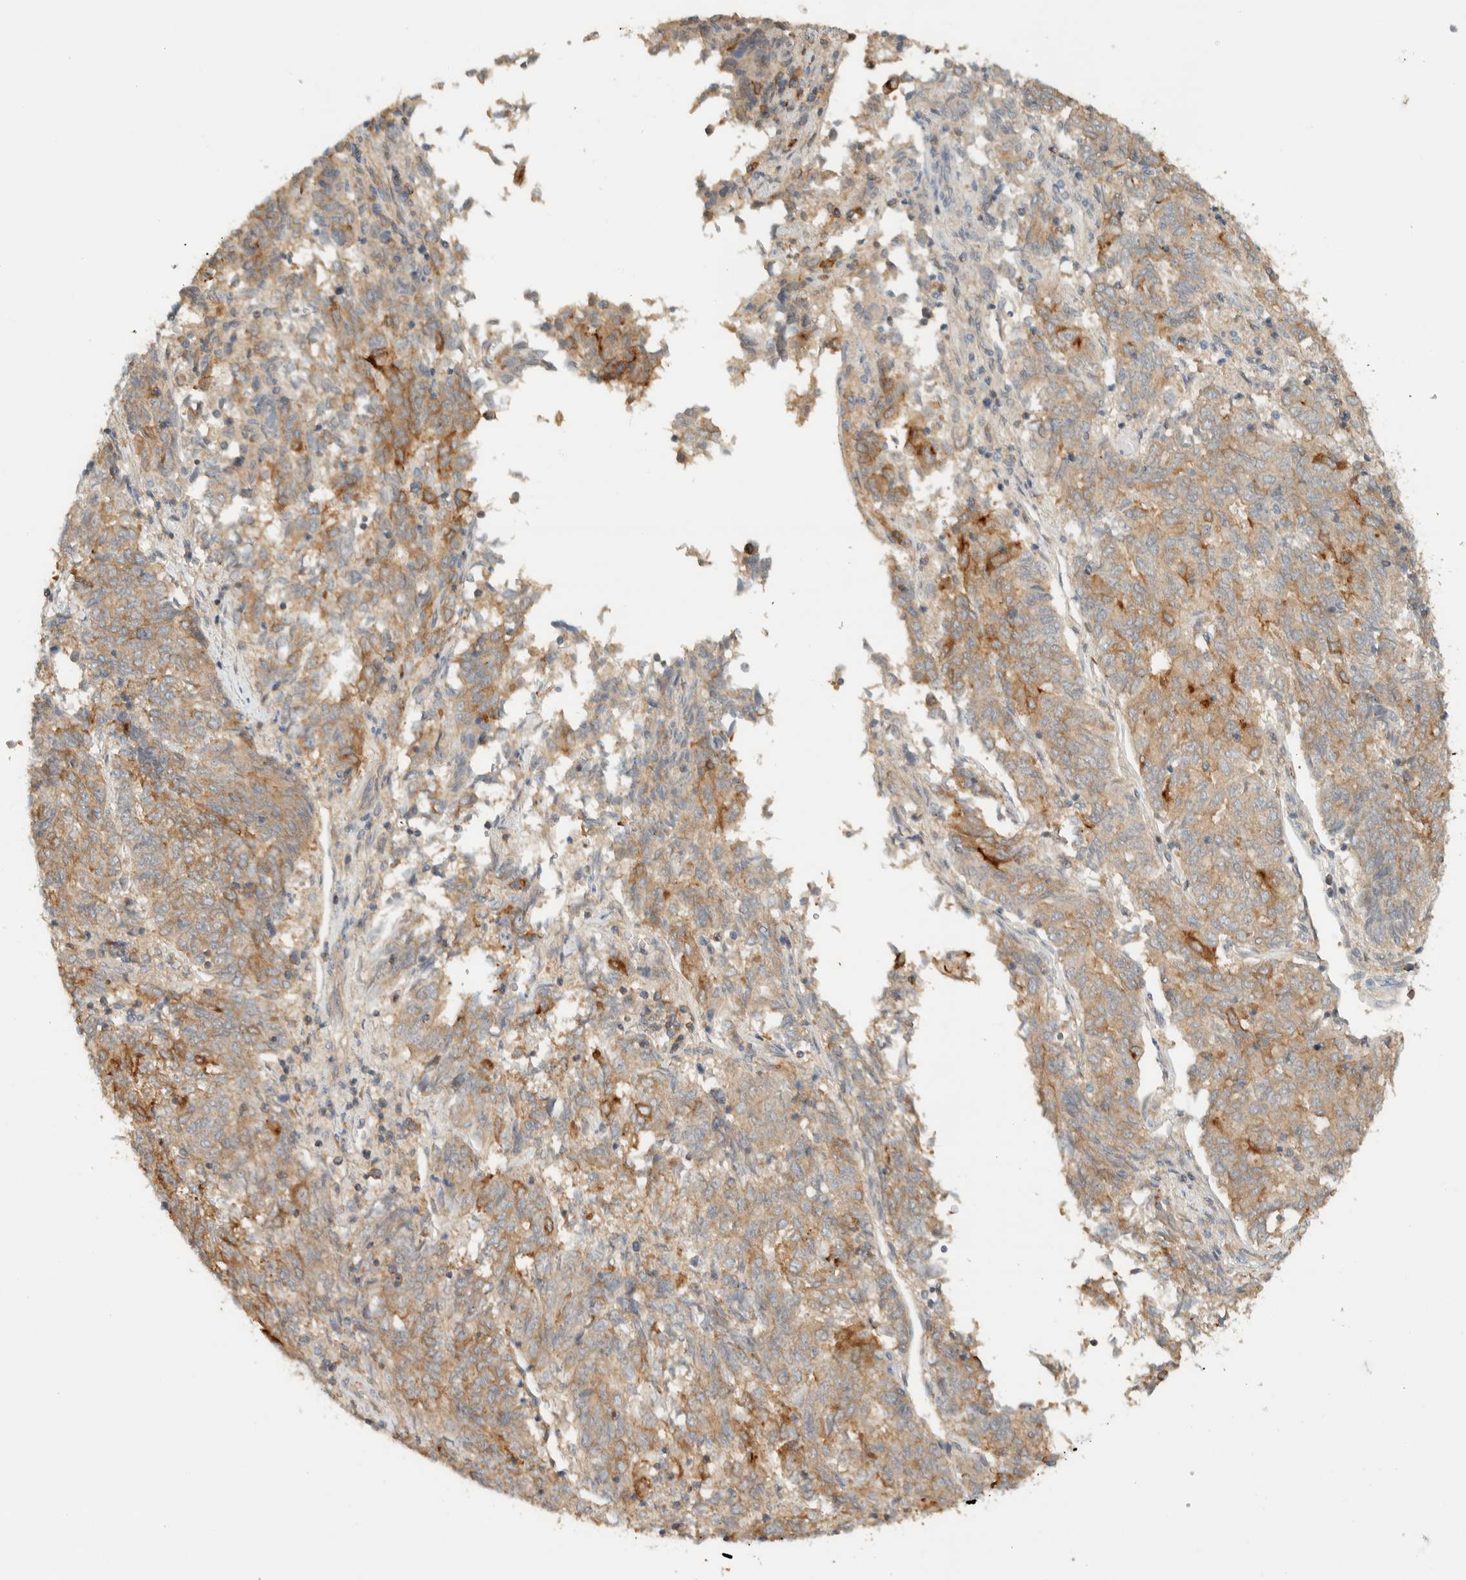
{"staining": {"intensity": "moderate", "quantity": ">75%", "location": "cytoplasmic/membranous"}, "tissue": "endometrial cancer", "cell_type": "Tumor cells", "image_type": "cancer", "snomed": [{"axis": "morphology", "description": "Adenocarcinoma, NOS"}, {"axis": "topography", "description": "Endometrium"}], "caption": "Immunohistochemistry (DAB (3,3'-diaminobenzidine)) staining of endometrial cancer shows moderate cytoplasmic/membranous protein staining in about >75% of tumor cells. (IHC, brightfield microscopy, high magnification).", "gene": "RAB11FIP1", "patient": {"sex": "female", "age": 80}}